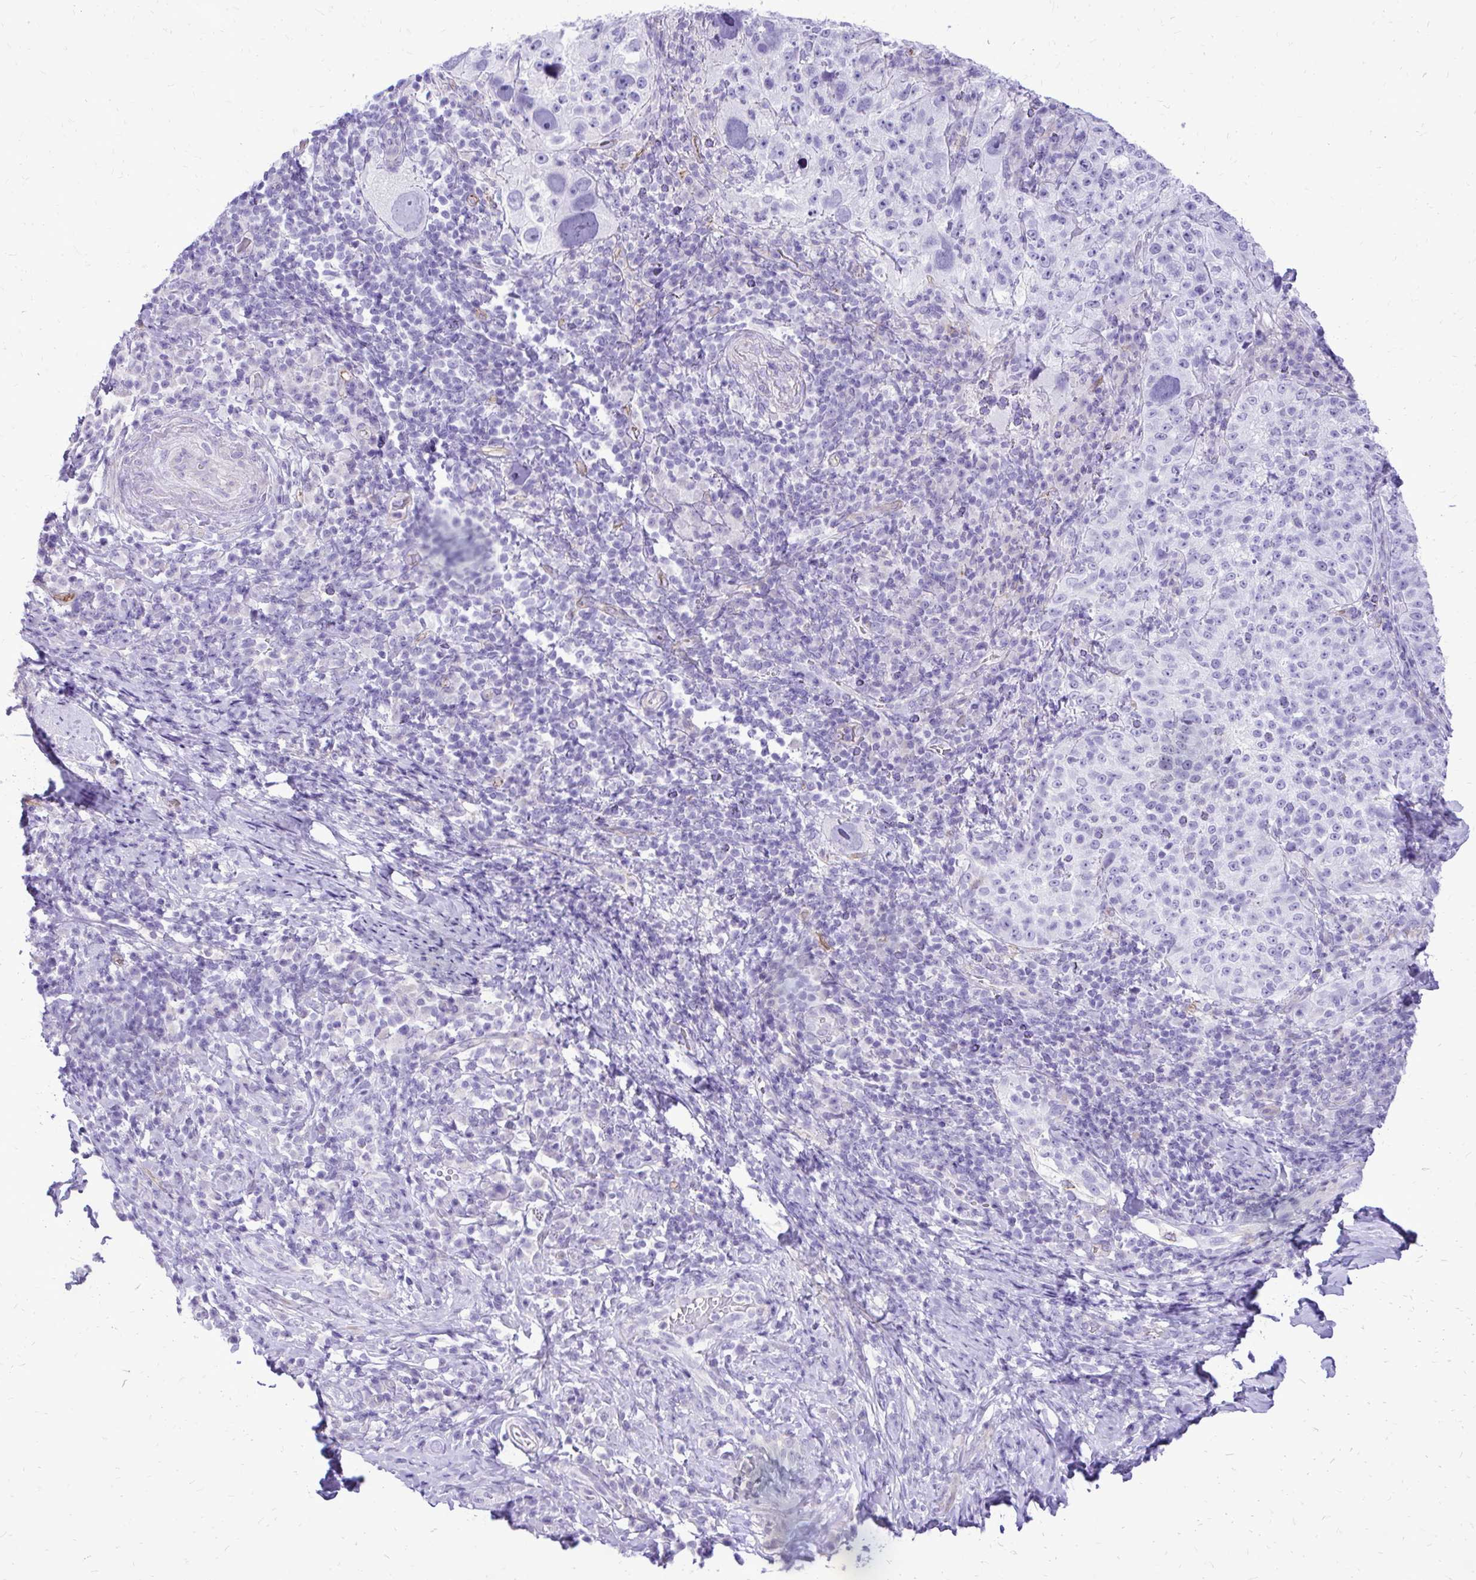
{"staining": {"intensity": "negative", "quantity": "none", "location": "none"}, "tissue": "cervical cancer", "cell_type": "Tumor cells", "image_type": "cancer", "snomed": [{"axis": "morphology", "description": "Squamous cell carcinoma, NOS"}, {"axis": "topography", "description": "Cervix"}], "caption": "Protein analysis of cervical cancer demonstrates no significant expression in tumor cells.", "gene": "PELI3", "patient": {"sex": "female", "age": 75}}